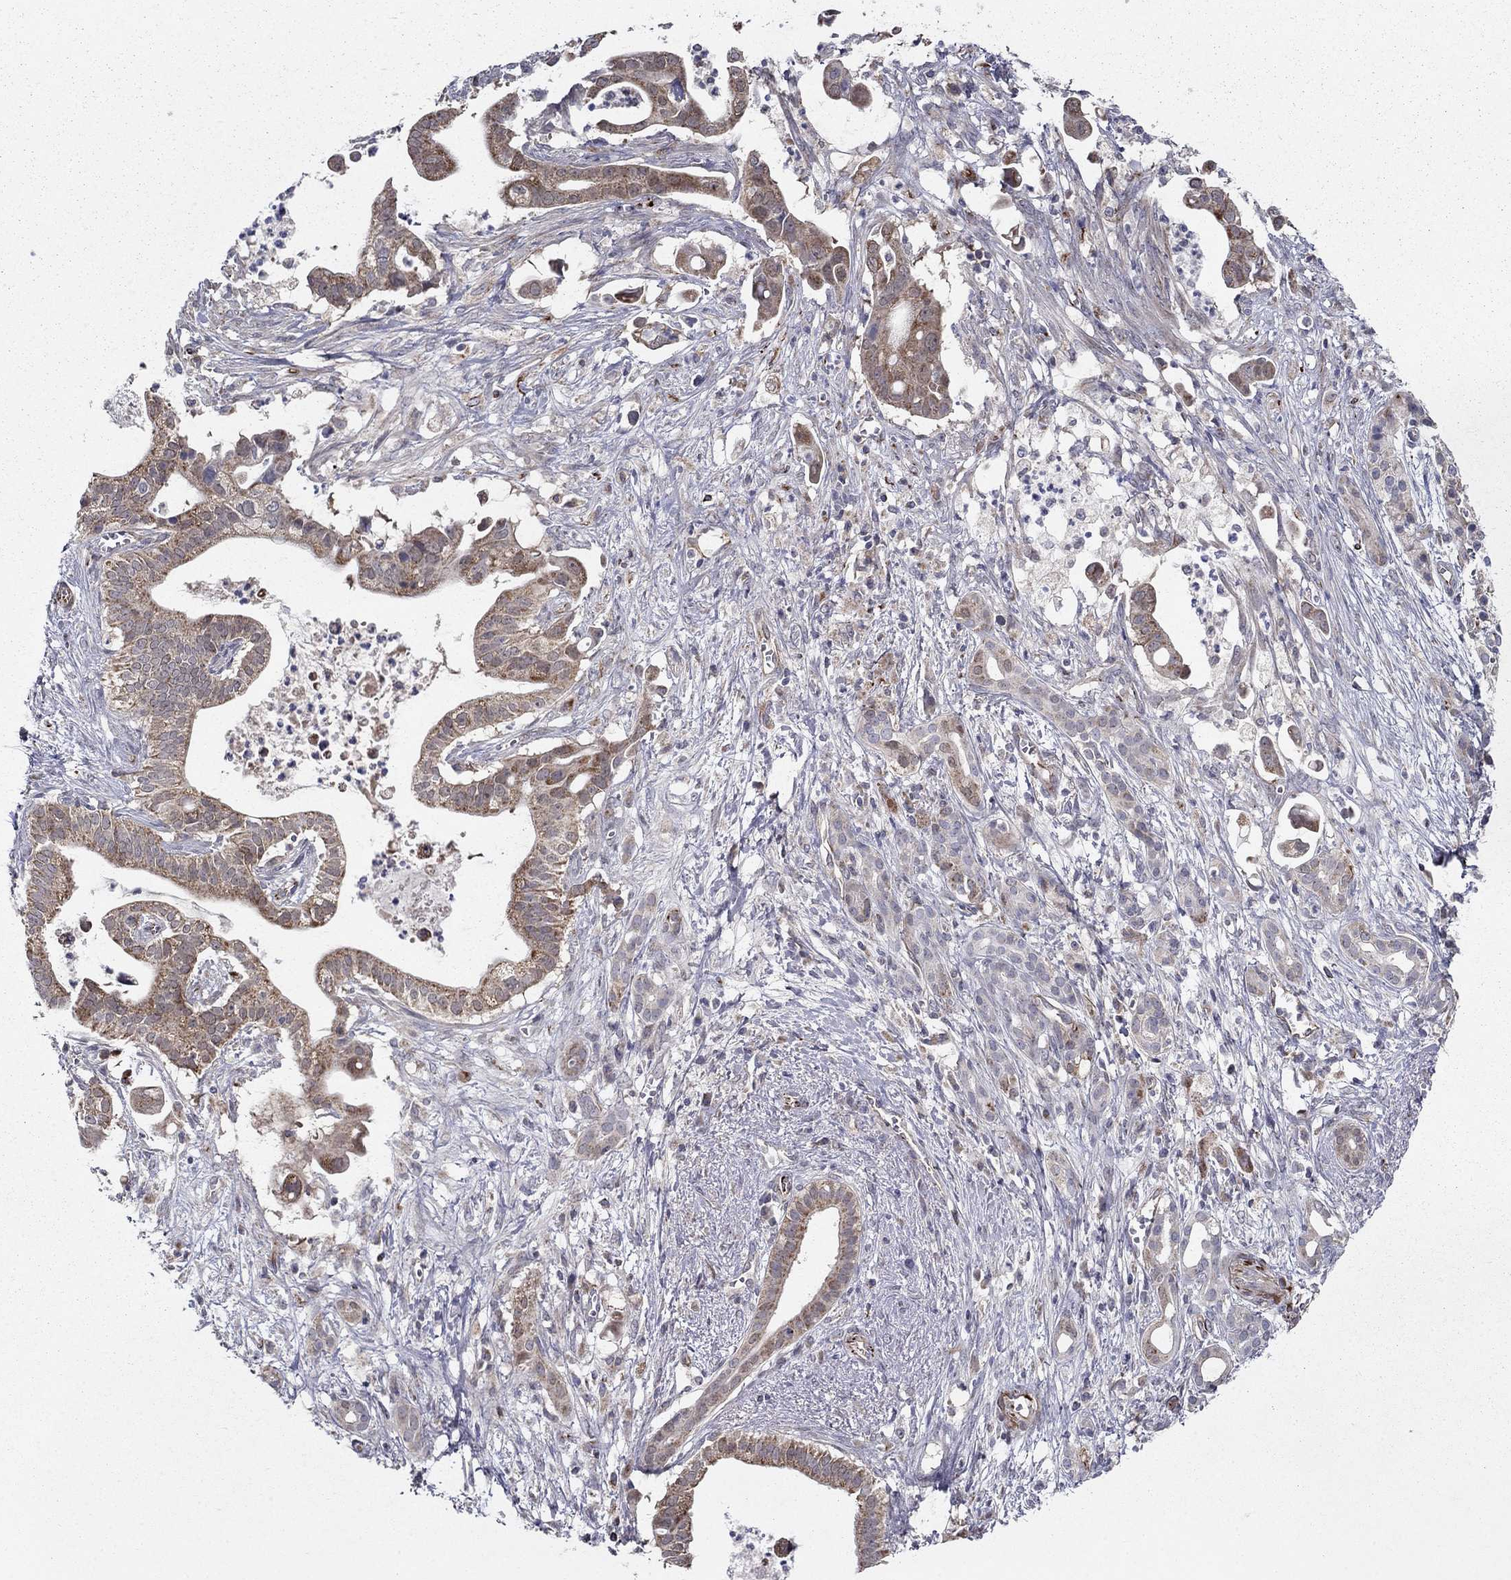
{"staining": {"intensity": "moderate", "quantity": "25%-75%", "location": "cytoplasmic/membranous"}, "tissue": "pancreatic cancer", "cell_type": "Tumor cells", "image_type": "cancer", "snomed": [{"axis": "morphology", "description": "Adenocarcinoma, NOS"}, {"axis": "topography", "description": "Pancreas"}], "caption": "Pancreatic cancer (adenocarcinoma) was stained to show a protein in brown. There is medium levels of moderate cytoplasmic/membranous positivity in about 25%-75% of tumor cells.", "gene": "LACTB2", "patient": {"sex": "male", "age": 61}}